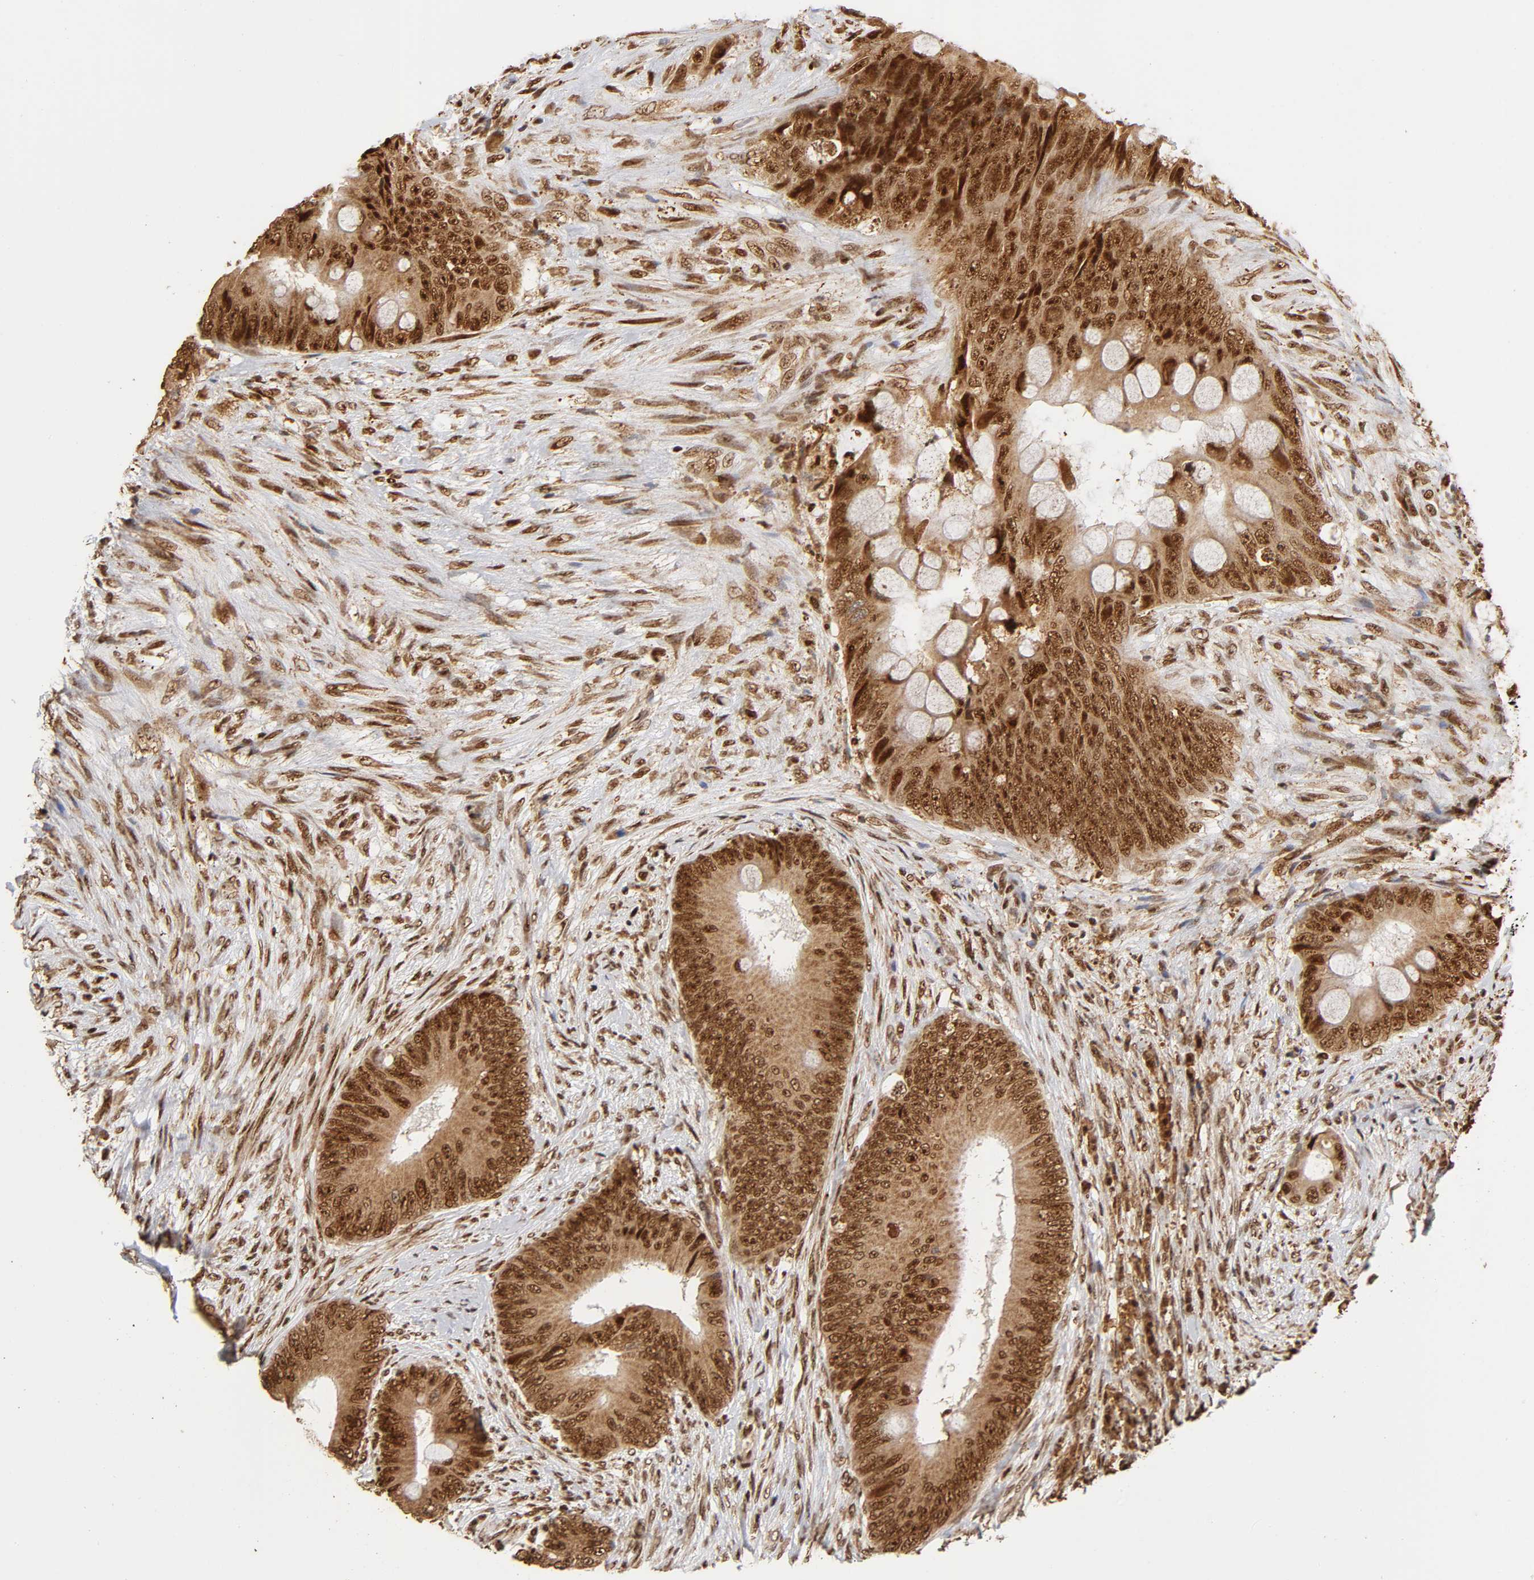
{"staining": {"intensity": "strong", "quantity": ">75%", "location": "cytoplasmic/membranous,nuclear"}, "tissue": "colorectal cancer", "cell_type": "Tumor cells", "image_type": "cancer", "snomed": [{"axis": "morphology", "description": "Adenocarcinoma, NOS"}, {"axis": "topography", "description": "Rectum"}], "caption": "Brown immunohistochemical staining in human colorectal cancer (adenocarcinoma) demonstrates strong cytoplasmic/membranous and nuclear staining in about >75% of tumor cells.", "gene": "RNF122", "patient": {"sex": "female", "age": 77}}